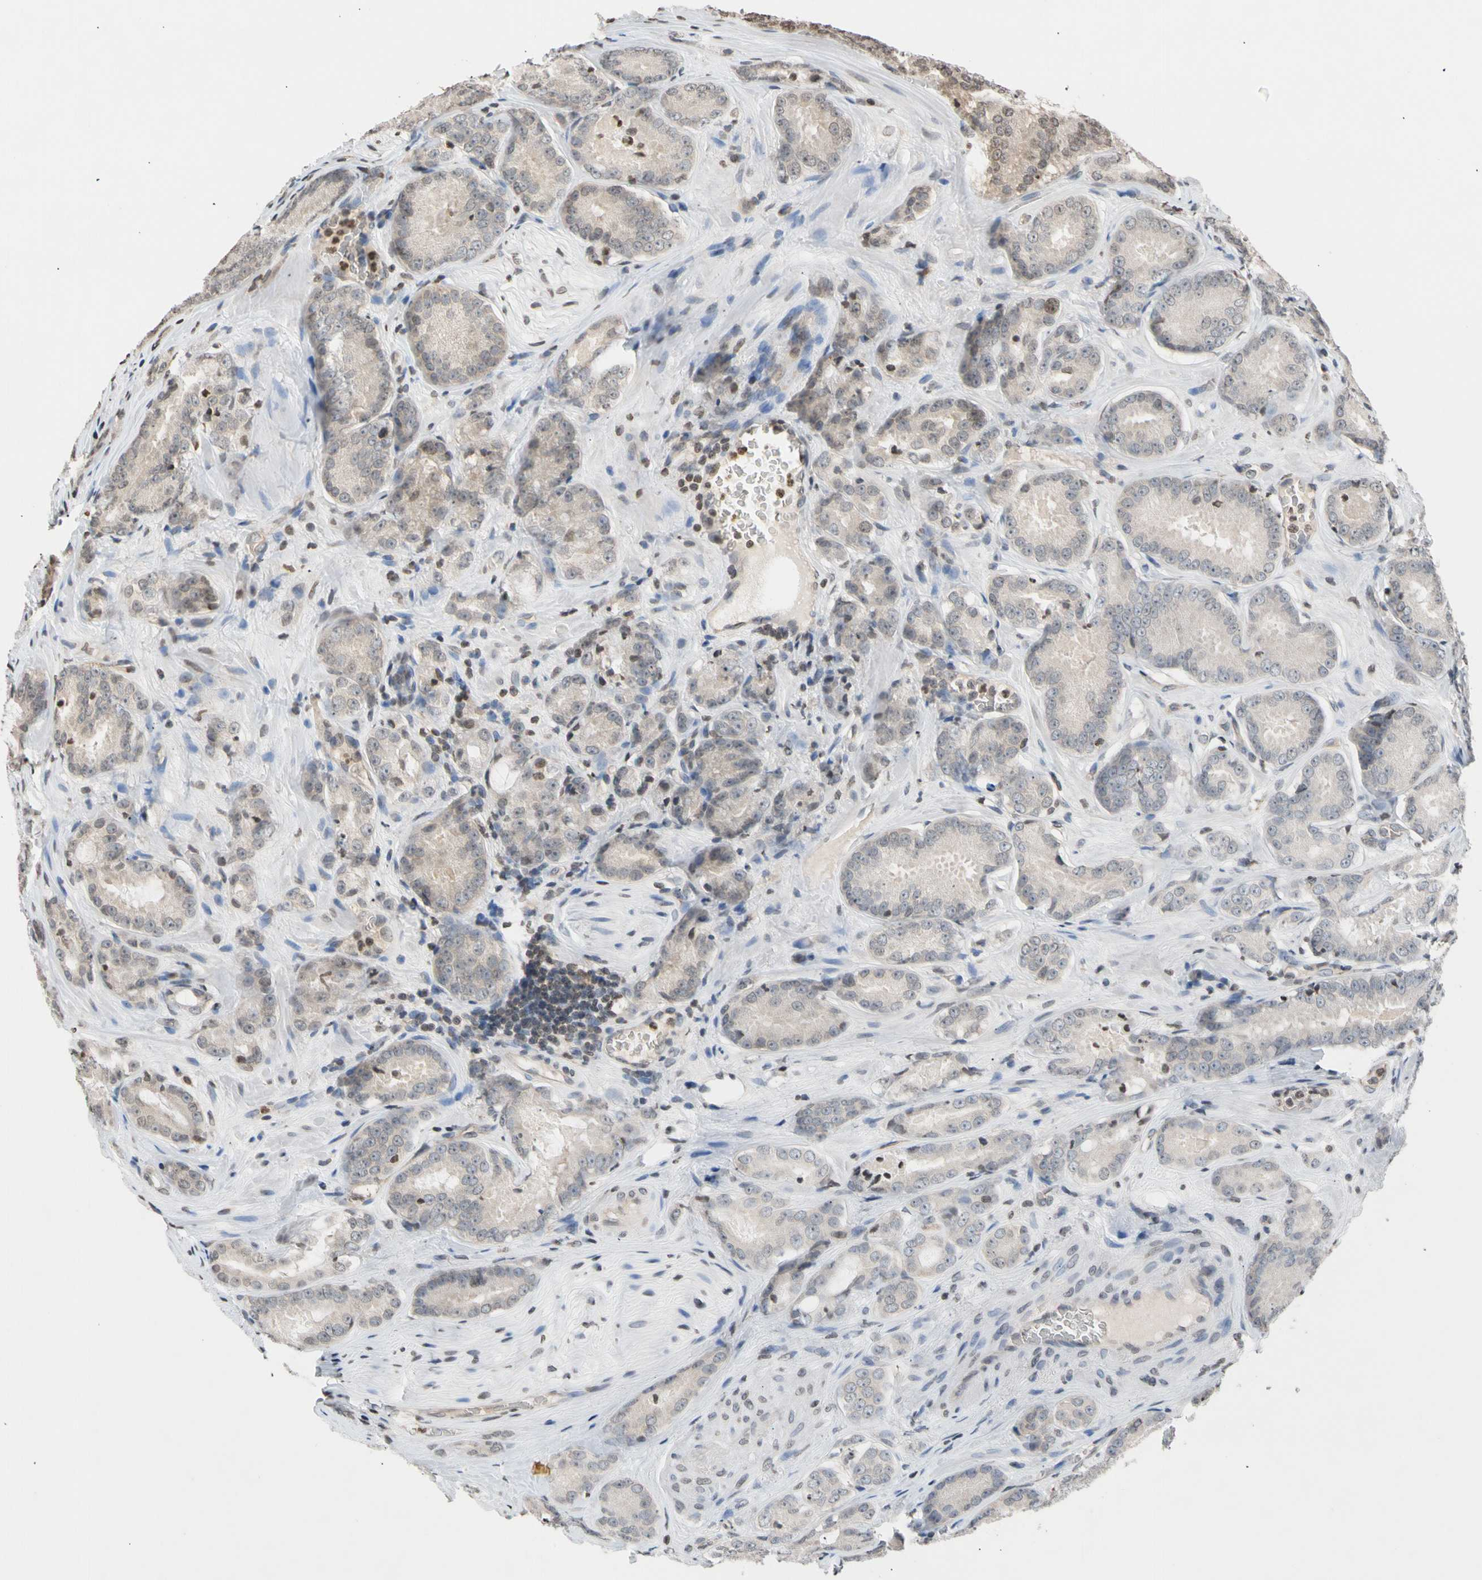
{"staining": {"intensity": "weak", "quantity": ">75%", "location": "cytoplasmic/membranous"}, "tissue": "prostate cancer", "cell_type": "Tumor cells", "image_type": "cancer", "snomed": [{"axis": "morphology", "description": "Adenocarcinoma, High grade"}, {"axis": "topography", "description": "Prostate"}], "caption": "Prostate adenocarcinoma (high-grade) stained with immunohistochemistry shows weak cytoplasmic/membranous positivity in approximately >75% of tumor cells.", "gene": "GPX4", "patient": {"sex": "male", "age": 64}}